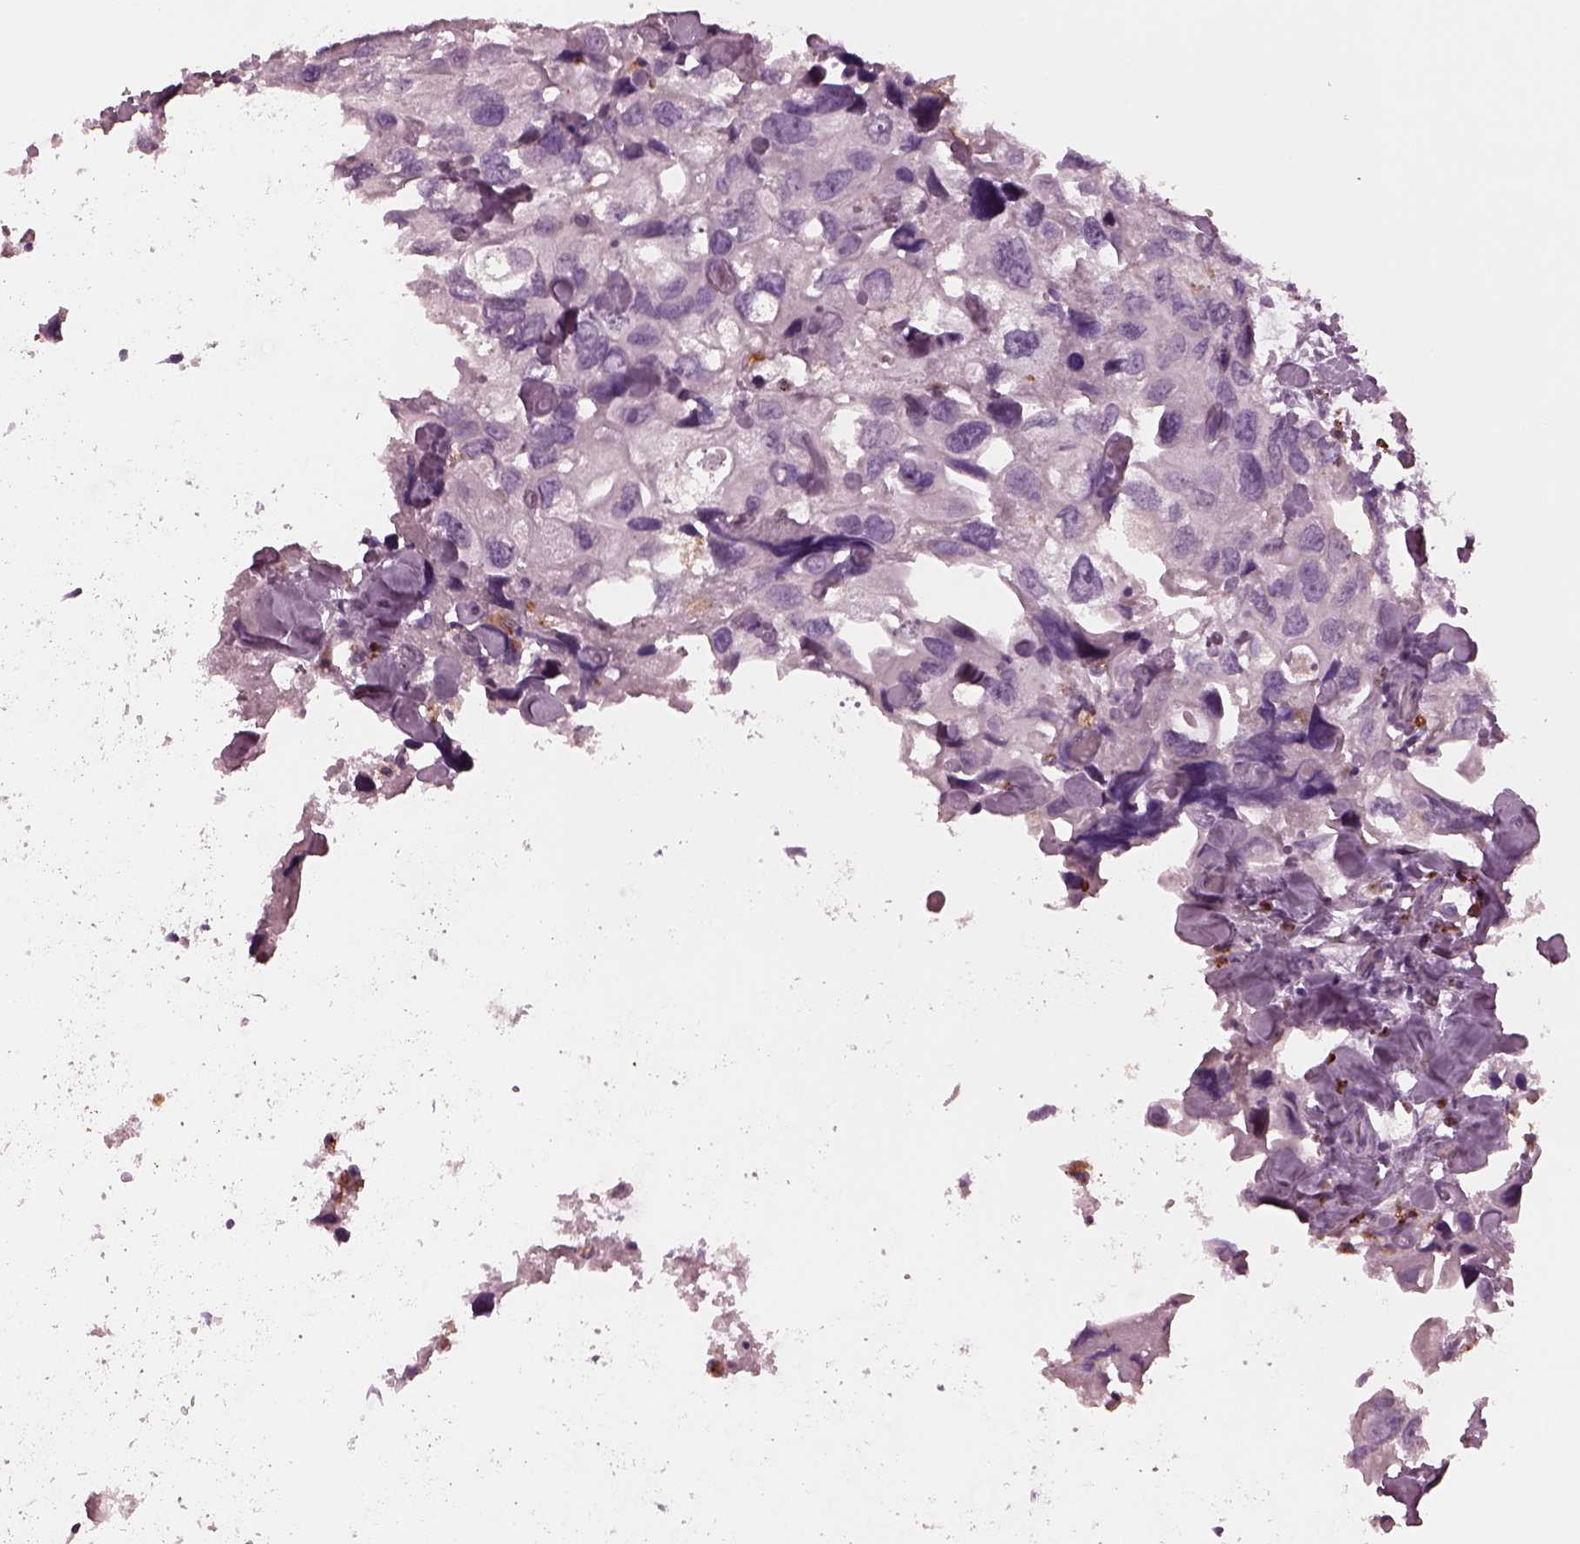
{"staining": {"intensity": "negative", "quantity": "none", "location": "none"}, "tissue": "urothelial cancer", "cell_type": "Tumor cells", "image_type": "cancer", "snomed": [{"axis": "morphology", "description": "Urothelial carcinoma, High grade"}, {"axis": "topography", "description": "Urinary bladder"}], "caption": "Micrograph shows no protein positivity in tumor cells of urothelial carcinoma (high-grade) tissue. The staining is performed using DAB (3,3'-diaminobenzidine) brown chromogen with nuclei counter-stained in using hematoxylin.", "gene": "SLAMF8", "patient": {"sex": "male", "age": 59}}